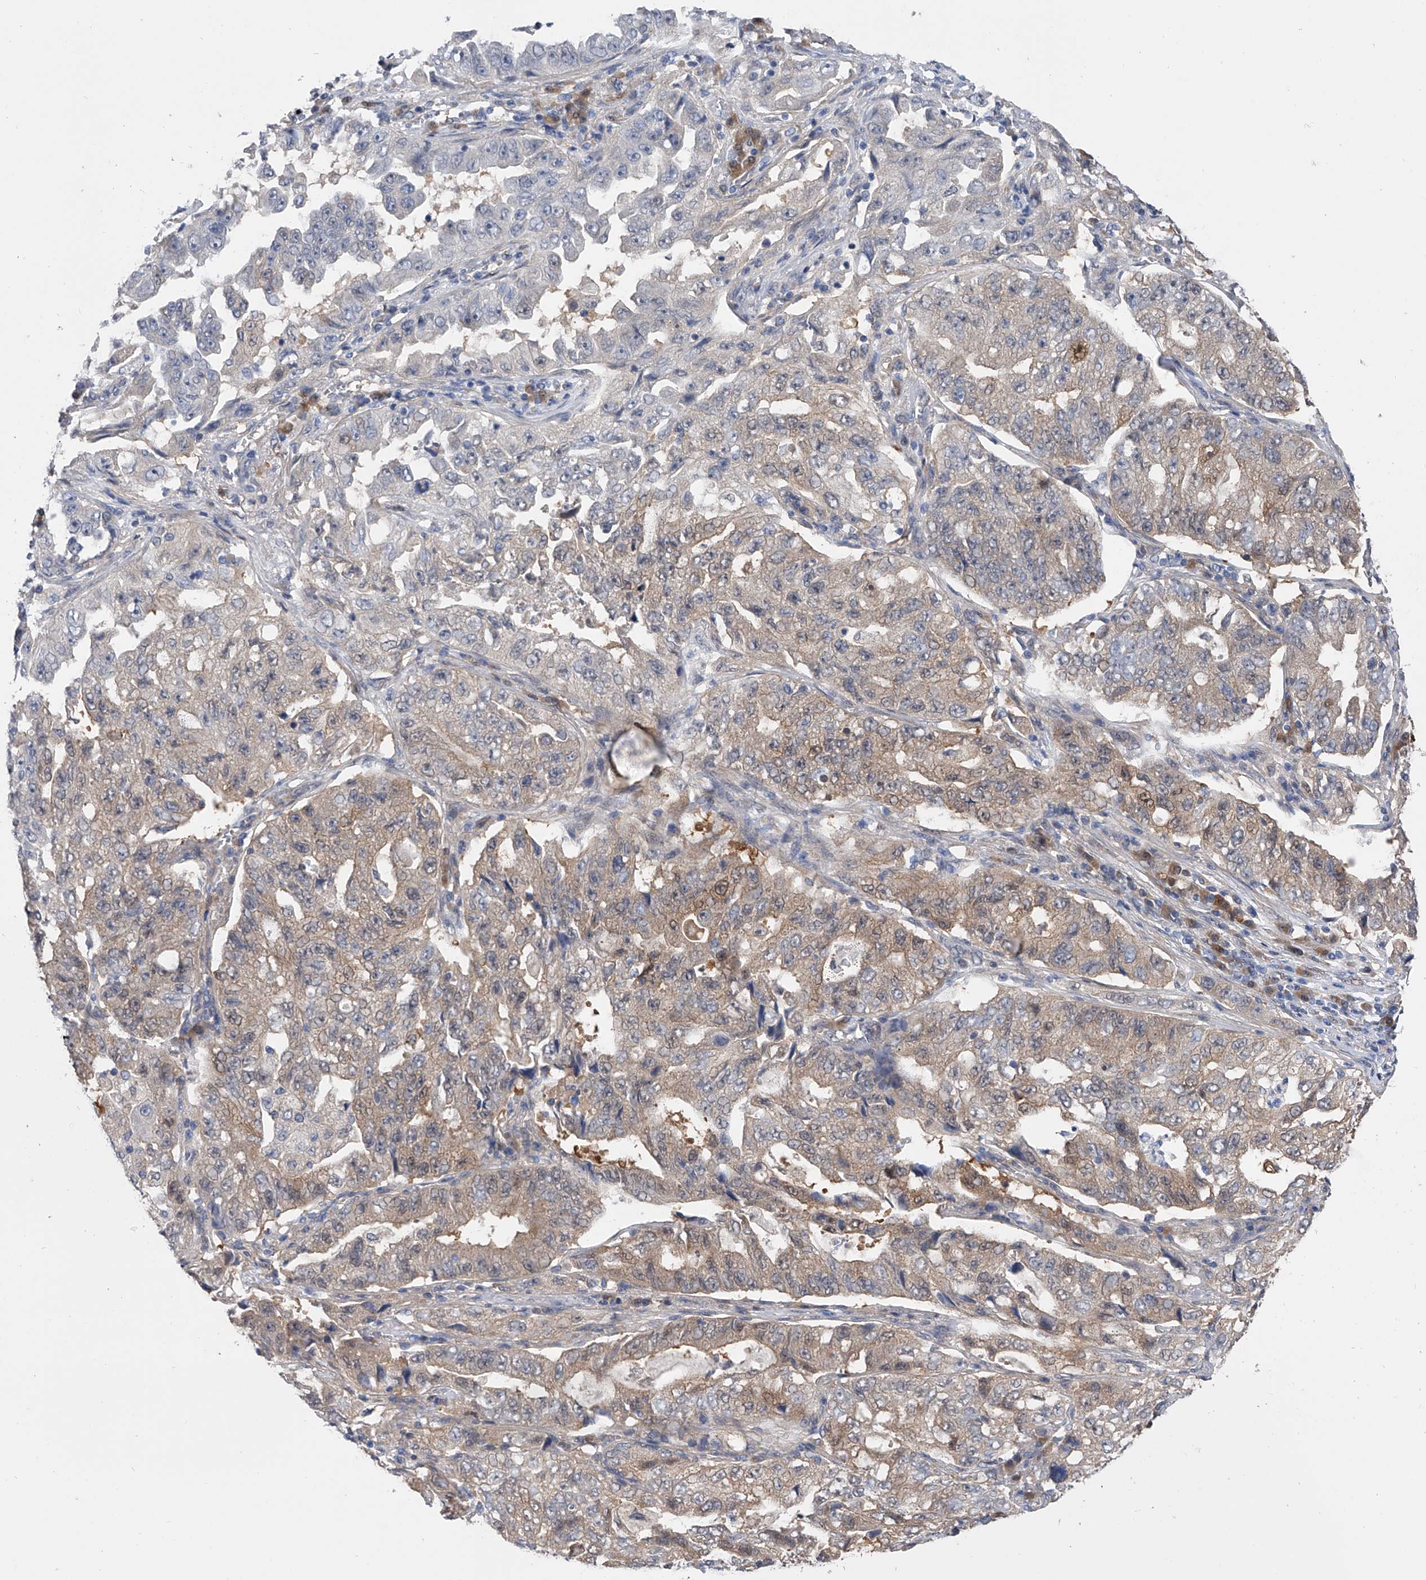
{"staining": {"intensity": "weak", "quantity": "25%-75%", "location": "cytoplasmic/membranous"}, "tissue": "lung cancer", "cell_type": "Tumor cells", "image_type": "cancer", "snomed": [{"axis": "morphology", "description": "Adenocarcinoma, NOS"}, {"axis": "topography", "description": "Lung"}], "caption": "Weak cytoplasmic/membranous expression is identified in about 25%-75% of tumor cells in adenocarcinoma (lung).", "gene": "PGM3", "patient": {"sex": "female", "age": 51}}